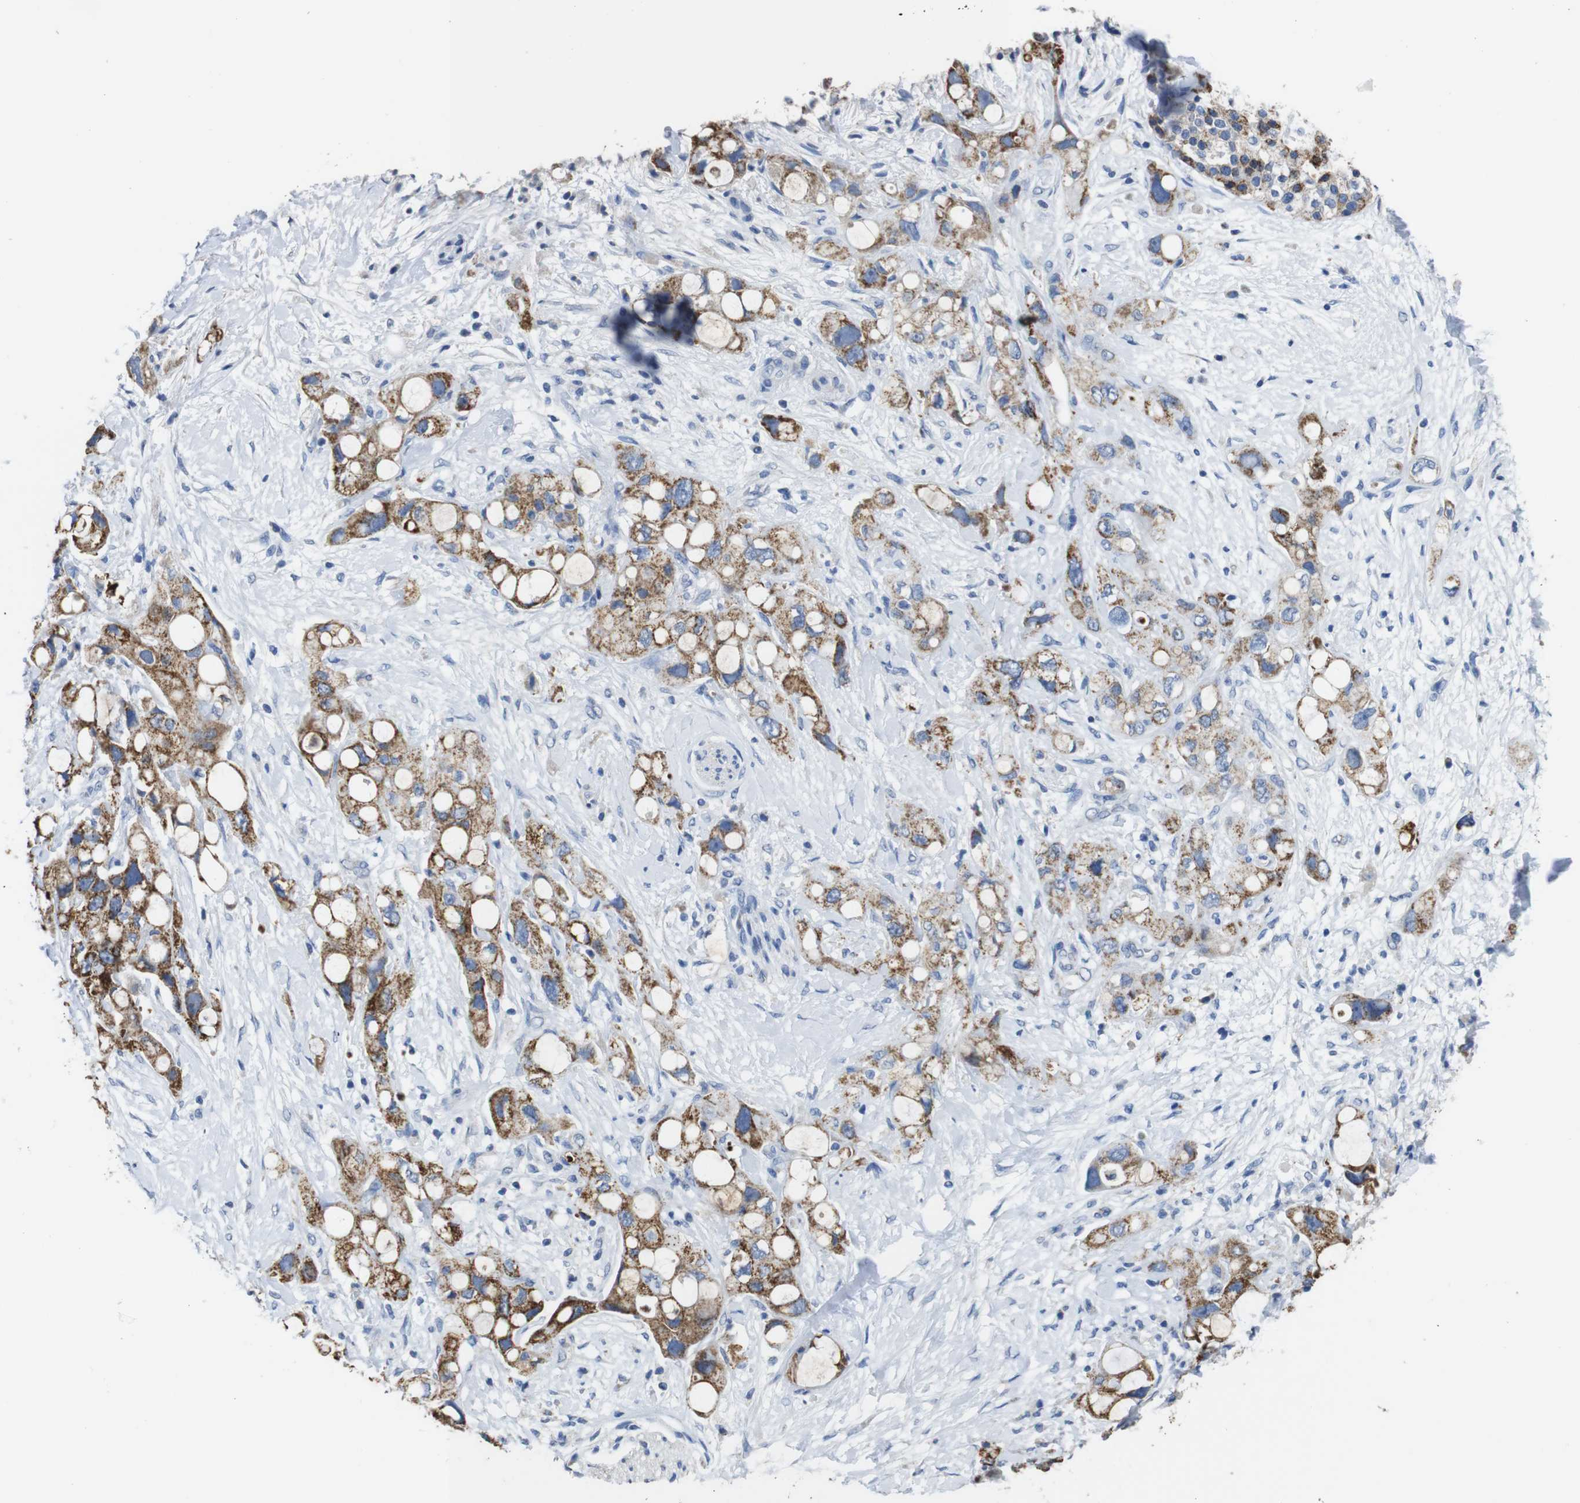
{"staining": {"intensity": "moderate", "quantity": ">75%", "location": "cytoplasmic/membranous"}, "tissue": "pancreatic cancer", "cell_type": "Tumor cells", "image_type": "cancer", "snomed": [{"axis": "morphology", "description": "Adenocarcinoma, NOS"}, {"axis": "topography", "description": "Pancreas"}], "caption": "Brown immunohistochemical staining in human pancreatic cancer demonstrates moderate cytoplasmic/membranous positivity in approximately >75% of tumor cells. The staining was performed using DAB (3,3'-diaminobenzidine), with brown indicating positive protein expression. Nuclei are stained blue with hematoxylin.", "gene": "MAOA", "patient": {"sex": "female", "age": 56}}